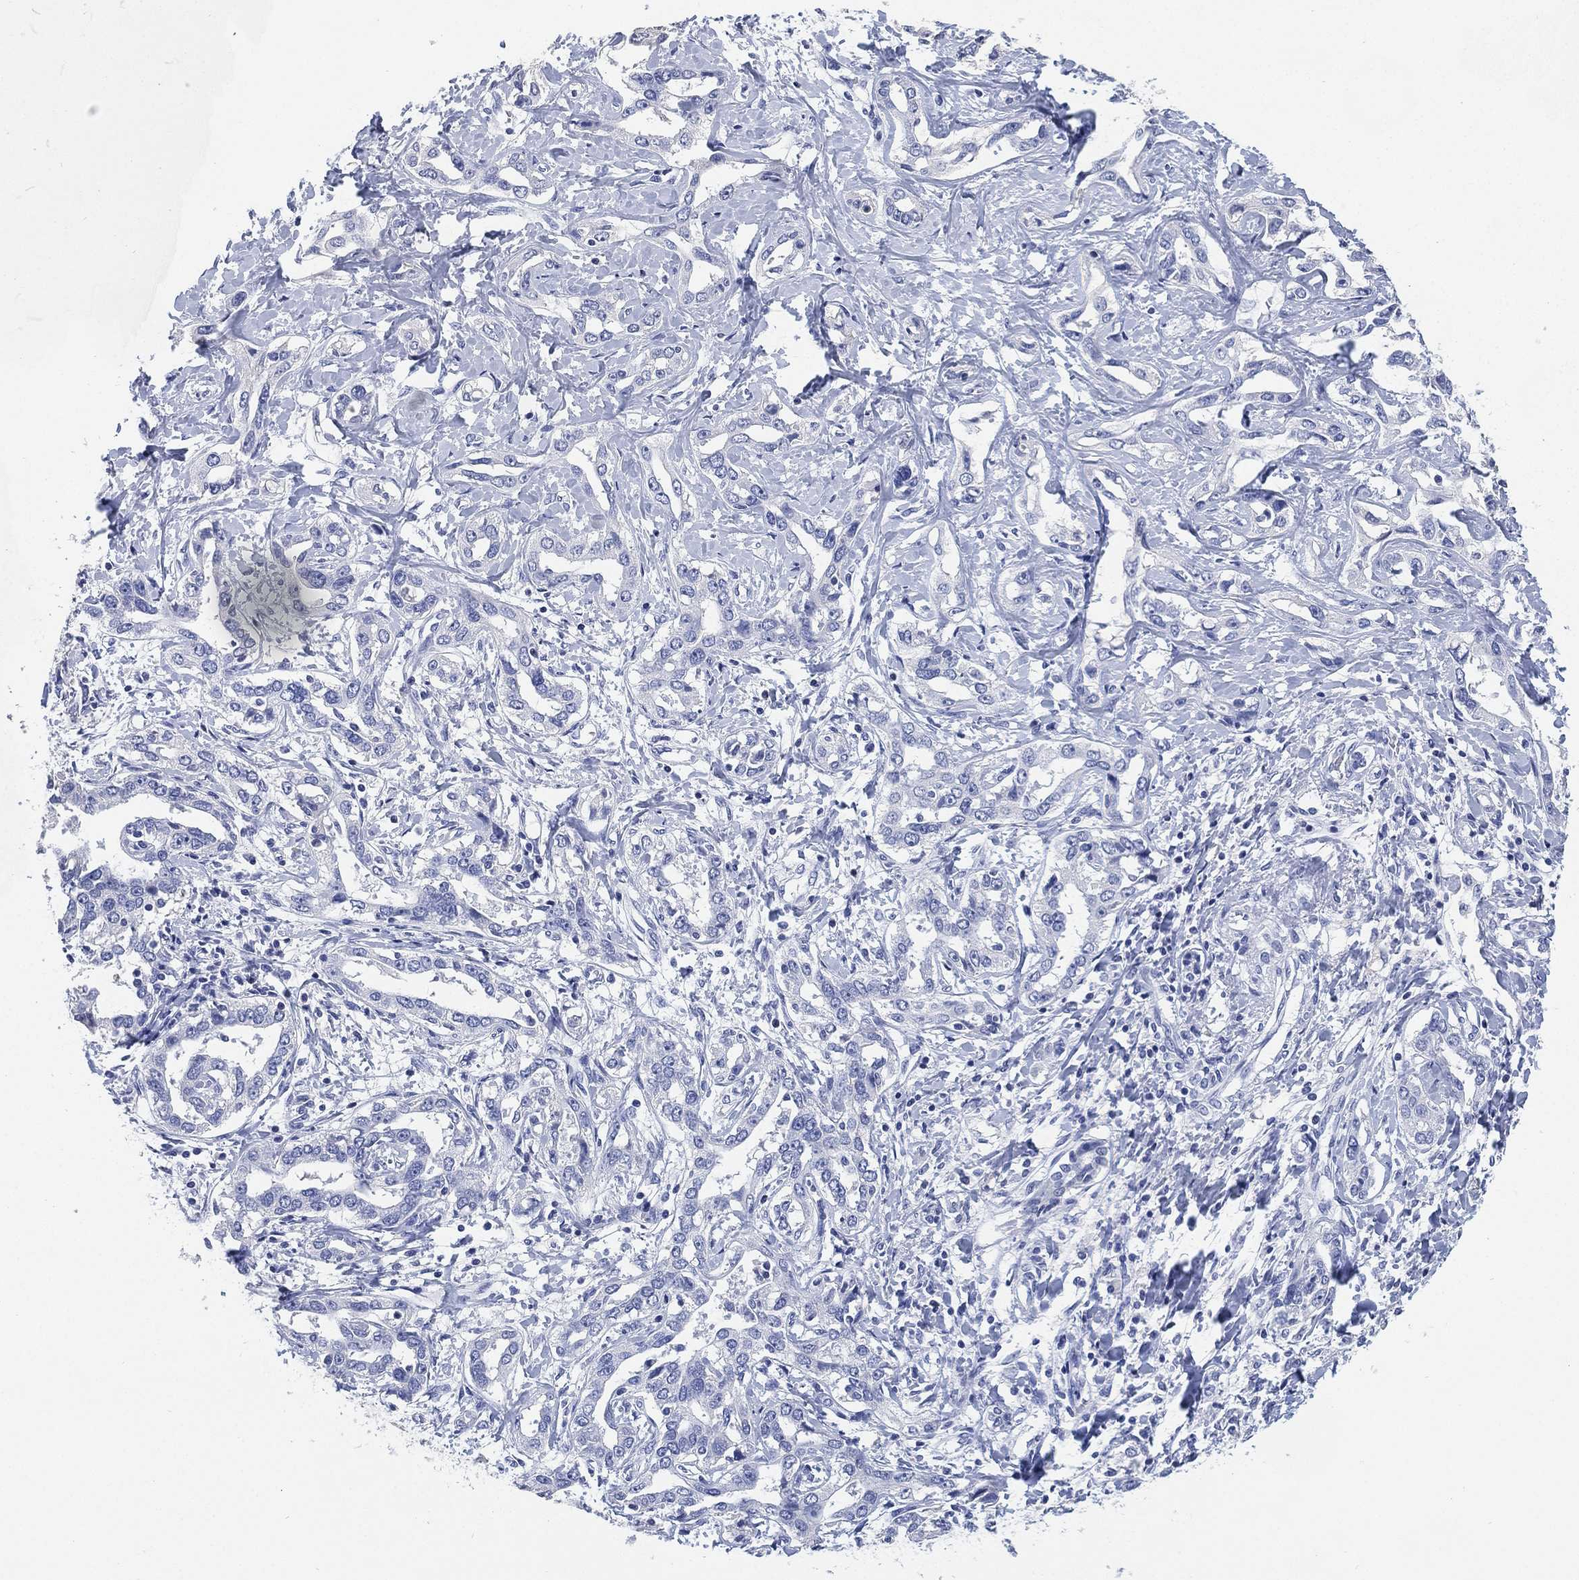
{"staining": {"intensity": "negative", "quantity": "none", "location": "none"}, "tissue": "liver cancer", "cell_type": "Tumor cells", "image_type": "cancer", "snomed": [{"axis": "morphology", "description": "Cholangiocarcinoma"}, {"axis": "topography", "description": "Liver"}], "caption": "Immunohistochemical staining of human cholangiocarcinoma (liver) reveals no significant positivity in tumor cells.", "gene": "IYD", "patient": {"sex": "male", "age": 59}}